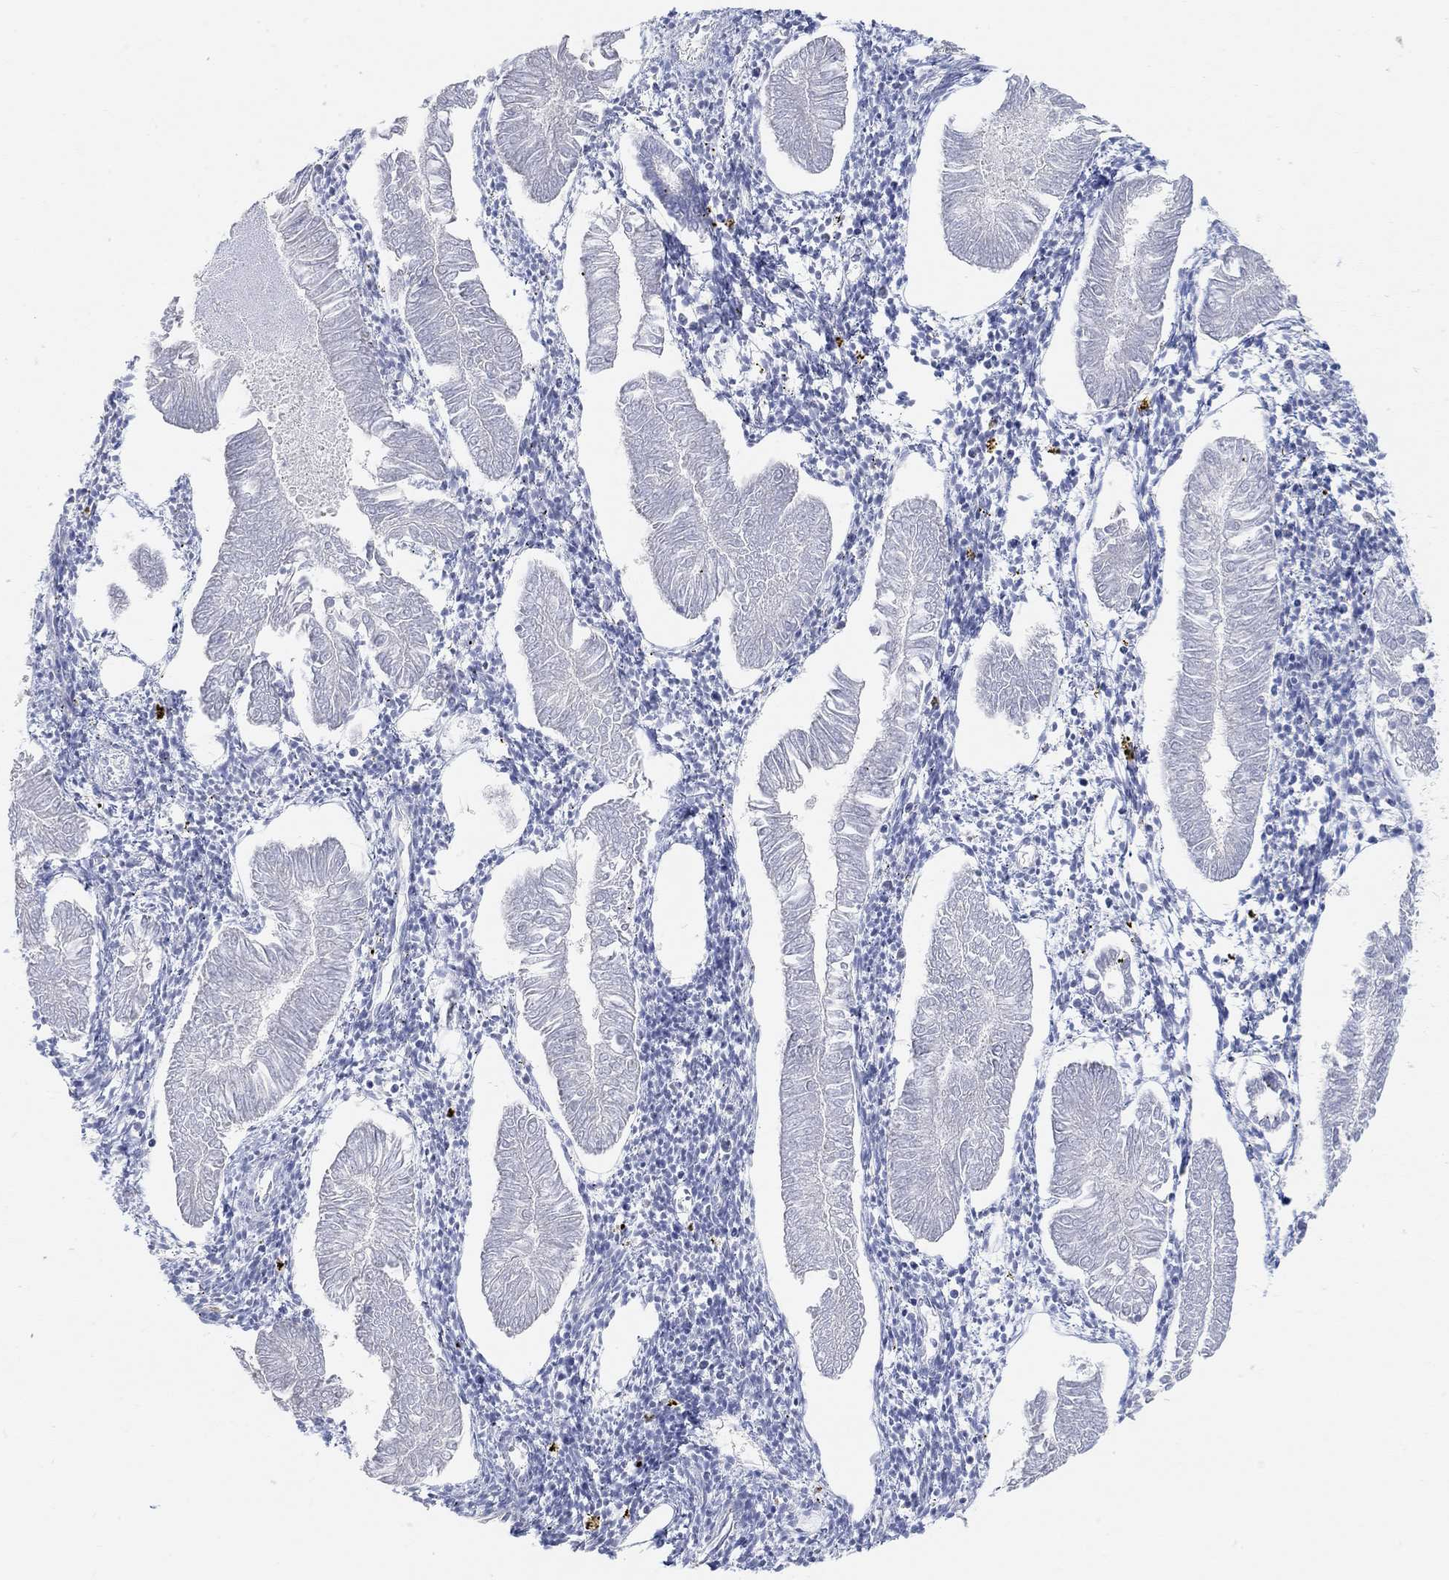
{"staining": {"intensity": "negative", "quantity": "none", "location": "none"}, "tissue": "endometrial cancer", "cell_type": "Tumor cells", "image_type": "cancer", "snomed": [{"axis": "morphology", "description": "Adenocarcinoma, NOS"}, {"axis": "topography", "description": "Endometrium"}], "caption": "A histopathology image of endometrial cancer stained for a protein reveals no brown staining in tumor cells.", "gene": "NLRP14", "patient": {"sex": "female", "age": 53}}